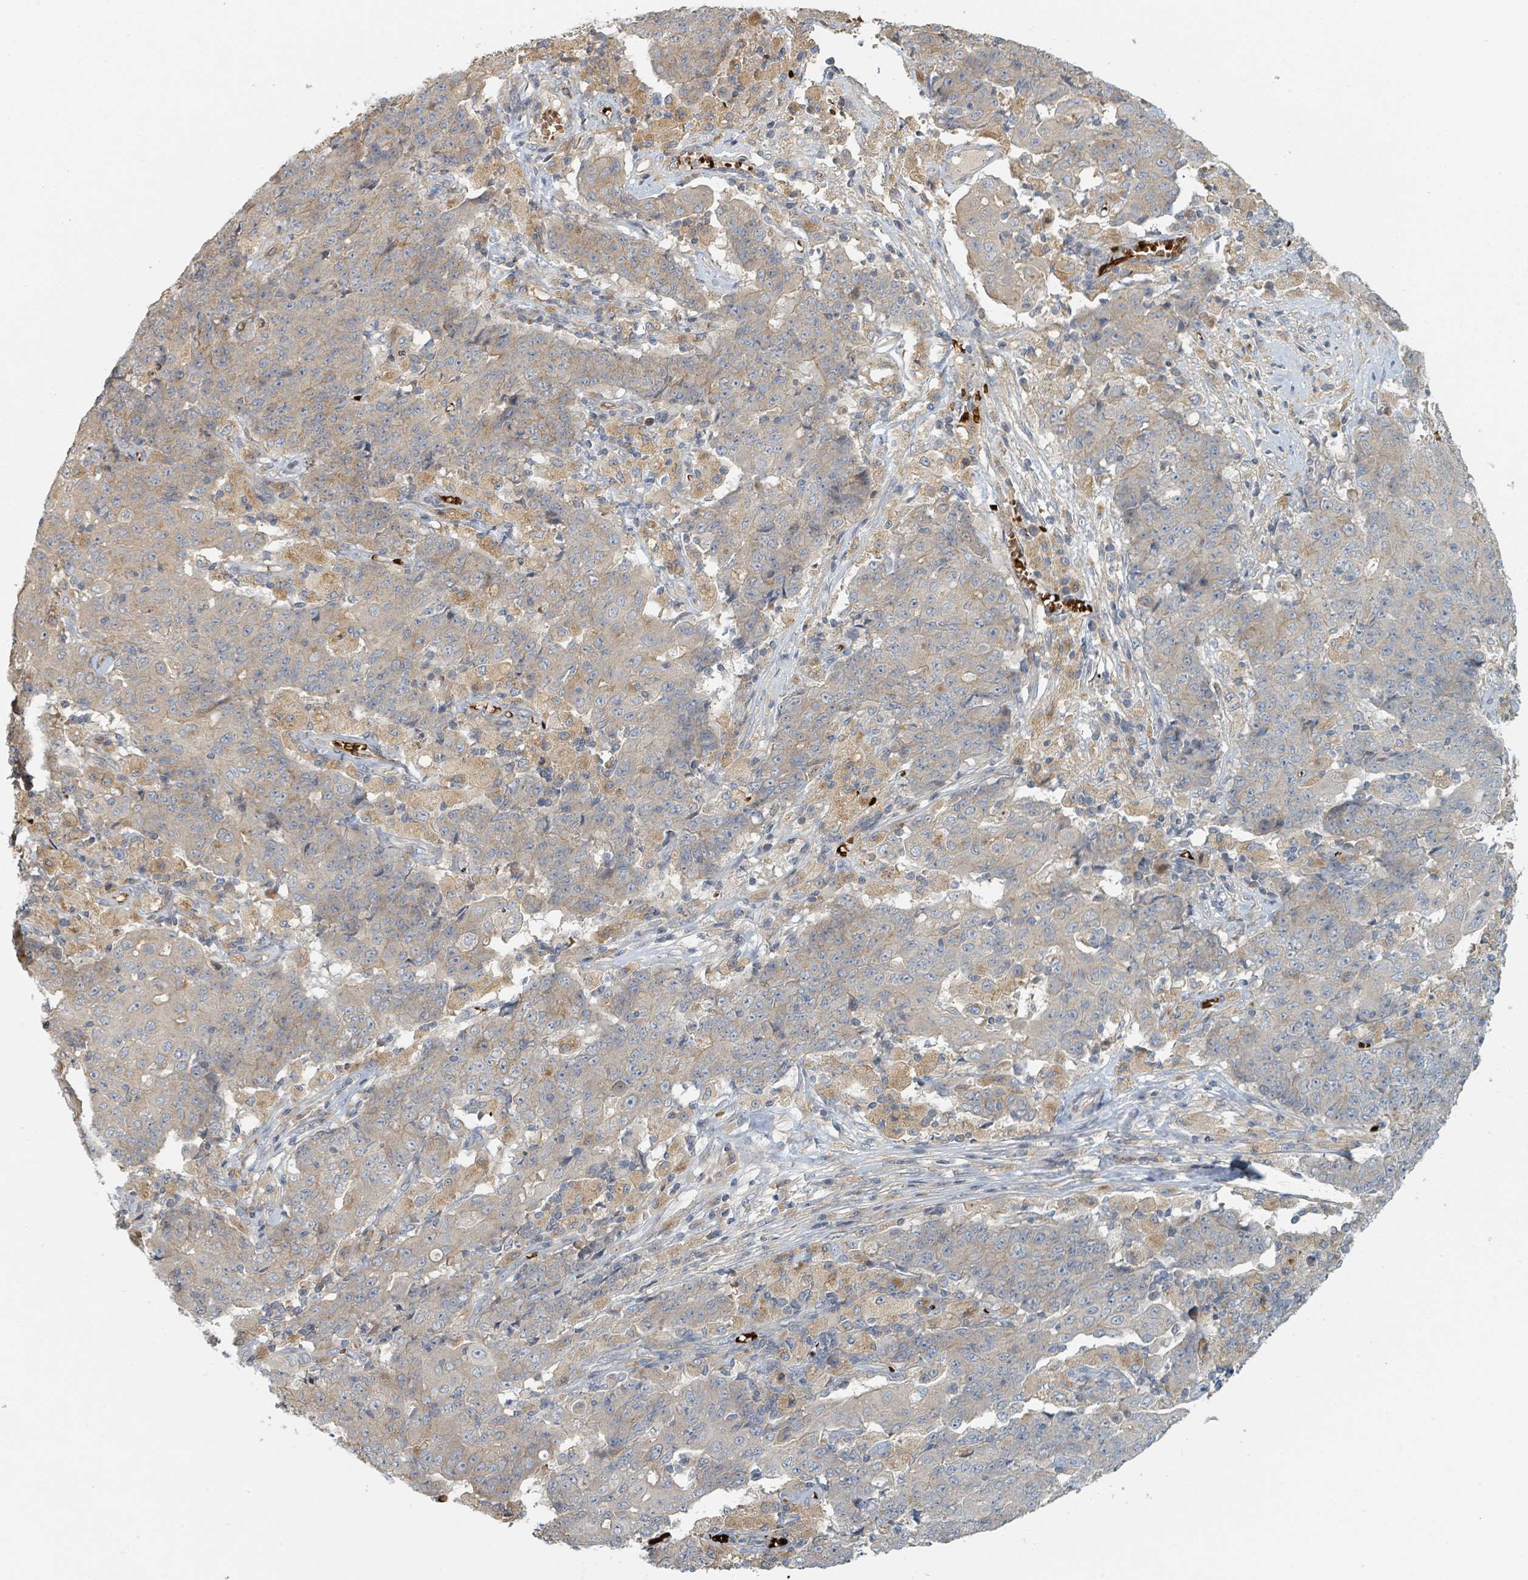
{"staining": {"intensity": "negative", "quantity": "none", "location": "none"}, "tissue": "ovarian cancer", "cell_type": "Tumor cells", "image_type": "cancer", "snomed": [{"axis": "morphology", "description": "Carcinoma, endometroid"}, {"axis": "topography", "description": "Ovary"}], "caption": "The histopathology image exhibits no staining of tumor cells in ovarian endometroid carcinoma. The staining is performed using DAB brown chromogen with nuclei counter-stained in using hematoxylin.", "gene": "TRPC4AP", "patient": {"sex": "female", "age": 42}}